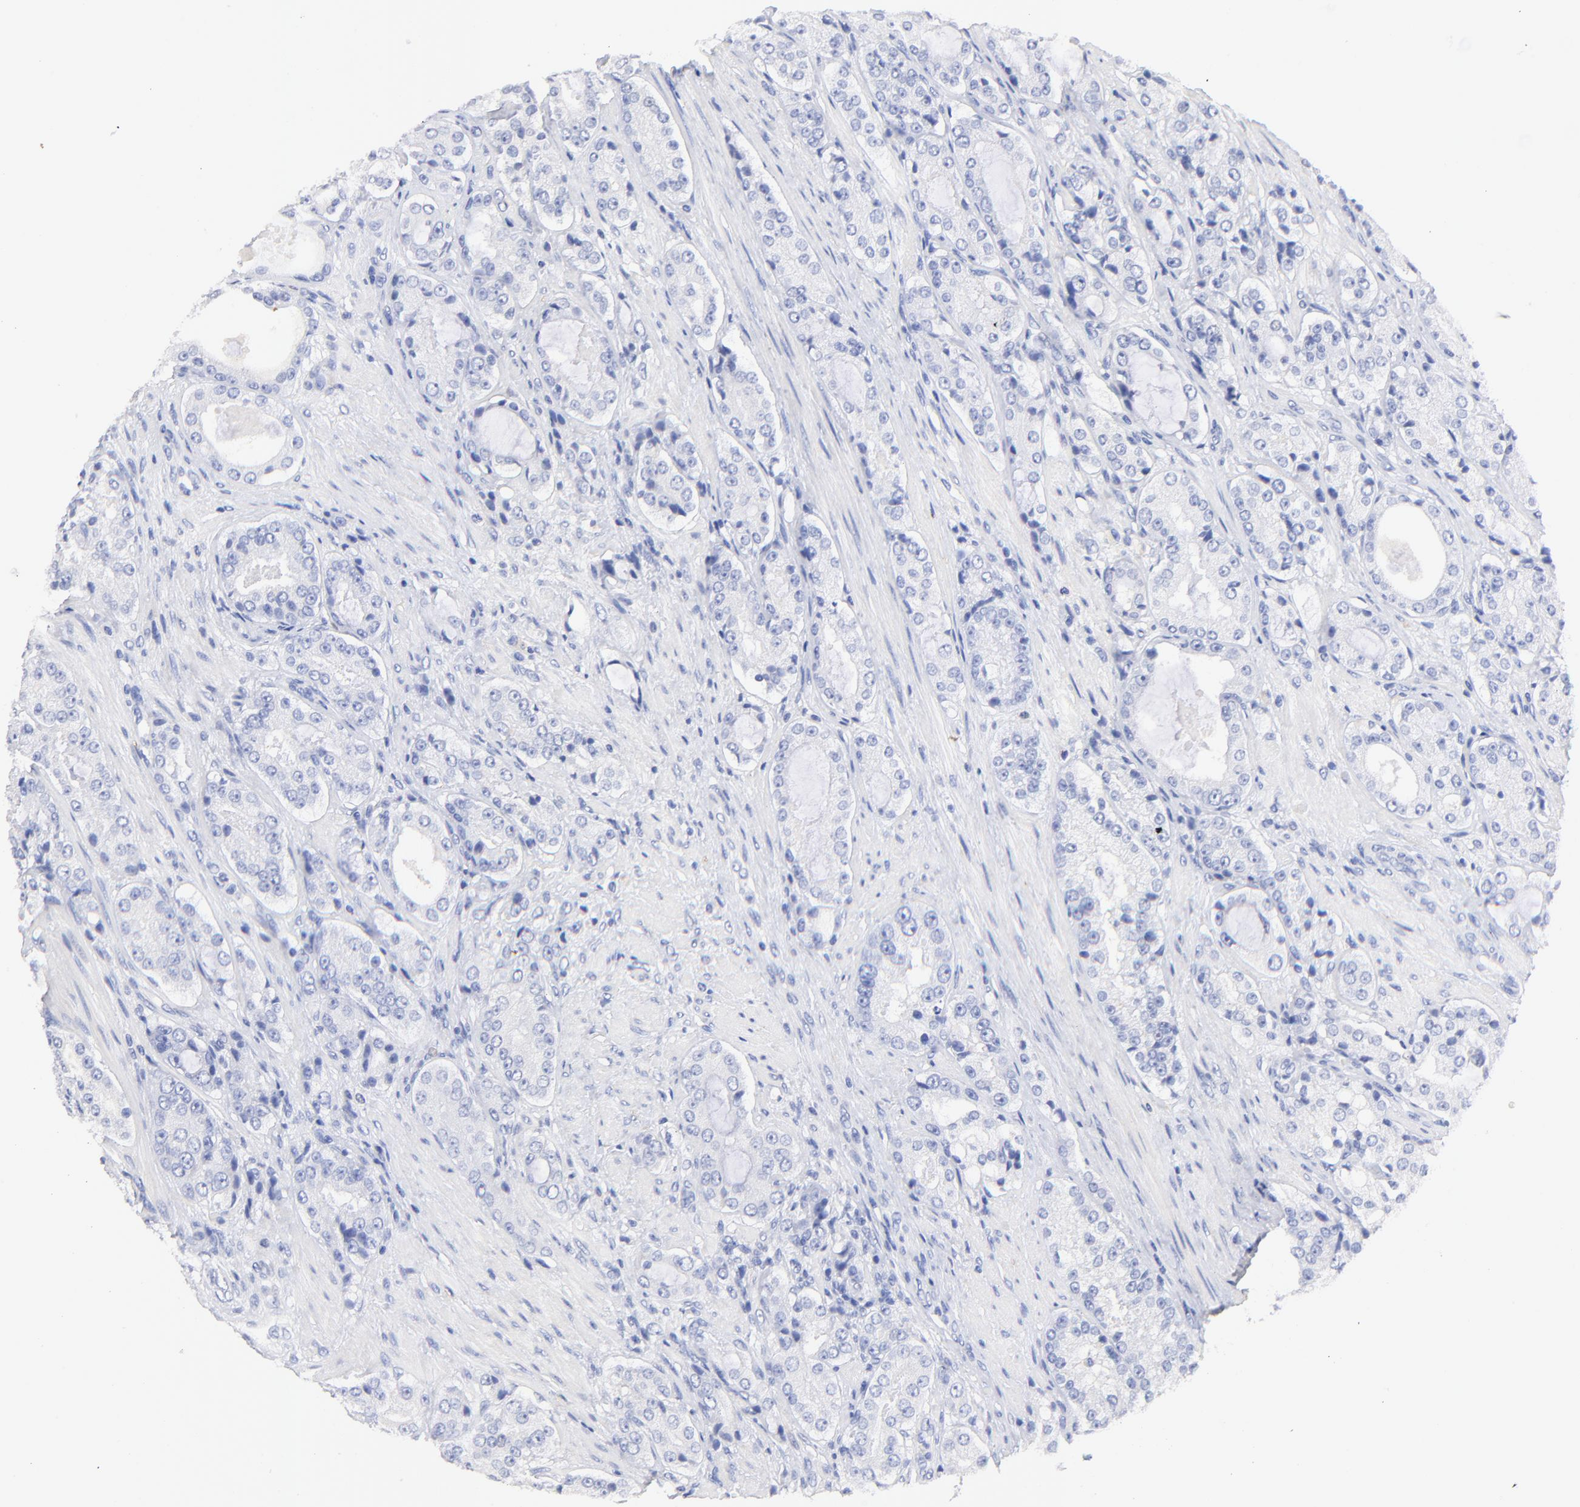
{"staining": {"intensity": "negative", "quantity": "none", "location": "none"}, "tissue": "prostate cancer", "cell_type": "Tumor cells", "image_type": "cancer", "snomed": [{"axis": "morphology", "description": "Adenocarcinoma, High grade"}, {"axis": "topography", "description": "Prostate"}], "caption": "Photomicrograph shows no protein staining in tumor cells of adenocarcinoma (high-grade) (prostate) tissue. The staining was performed using DAB to visualize the protein expression in brown, while the nuclei were stained in blue with hematoxylin (Magnification: 20x).", "gene": "HORMAD2", "patient": {"sex": "male", "age": 72}}